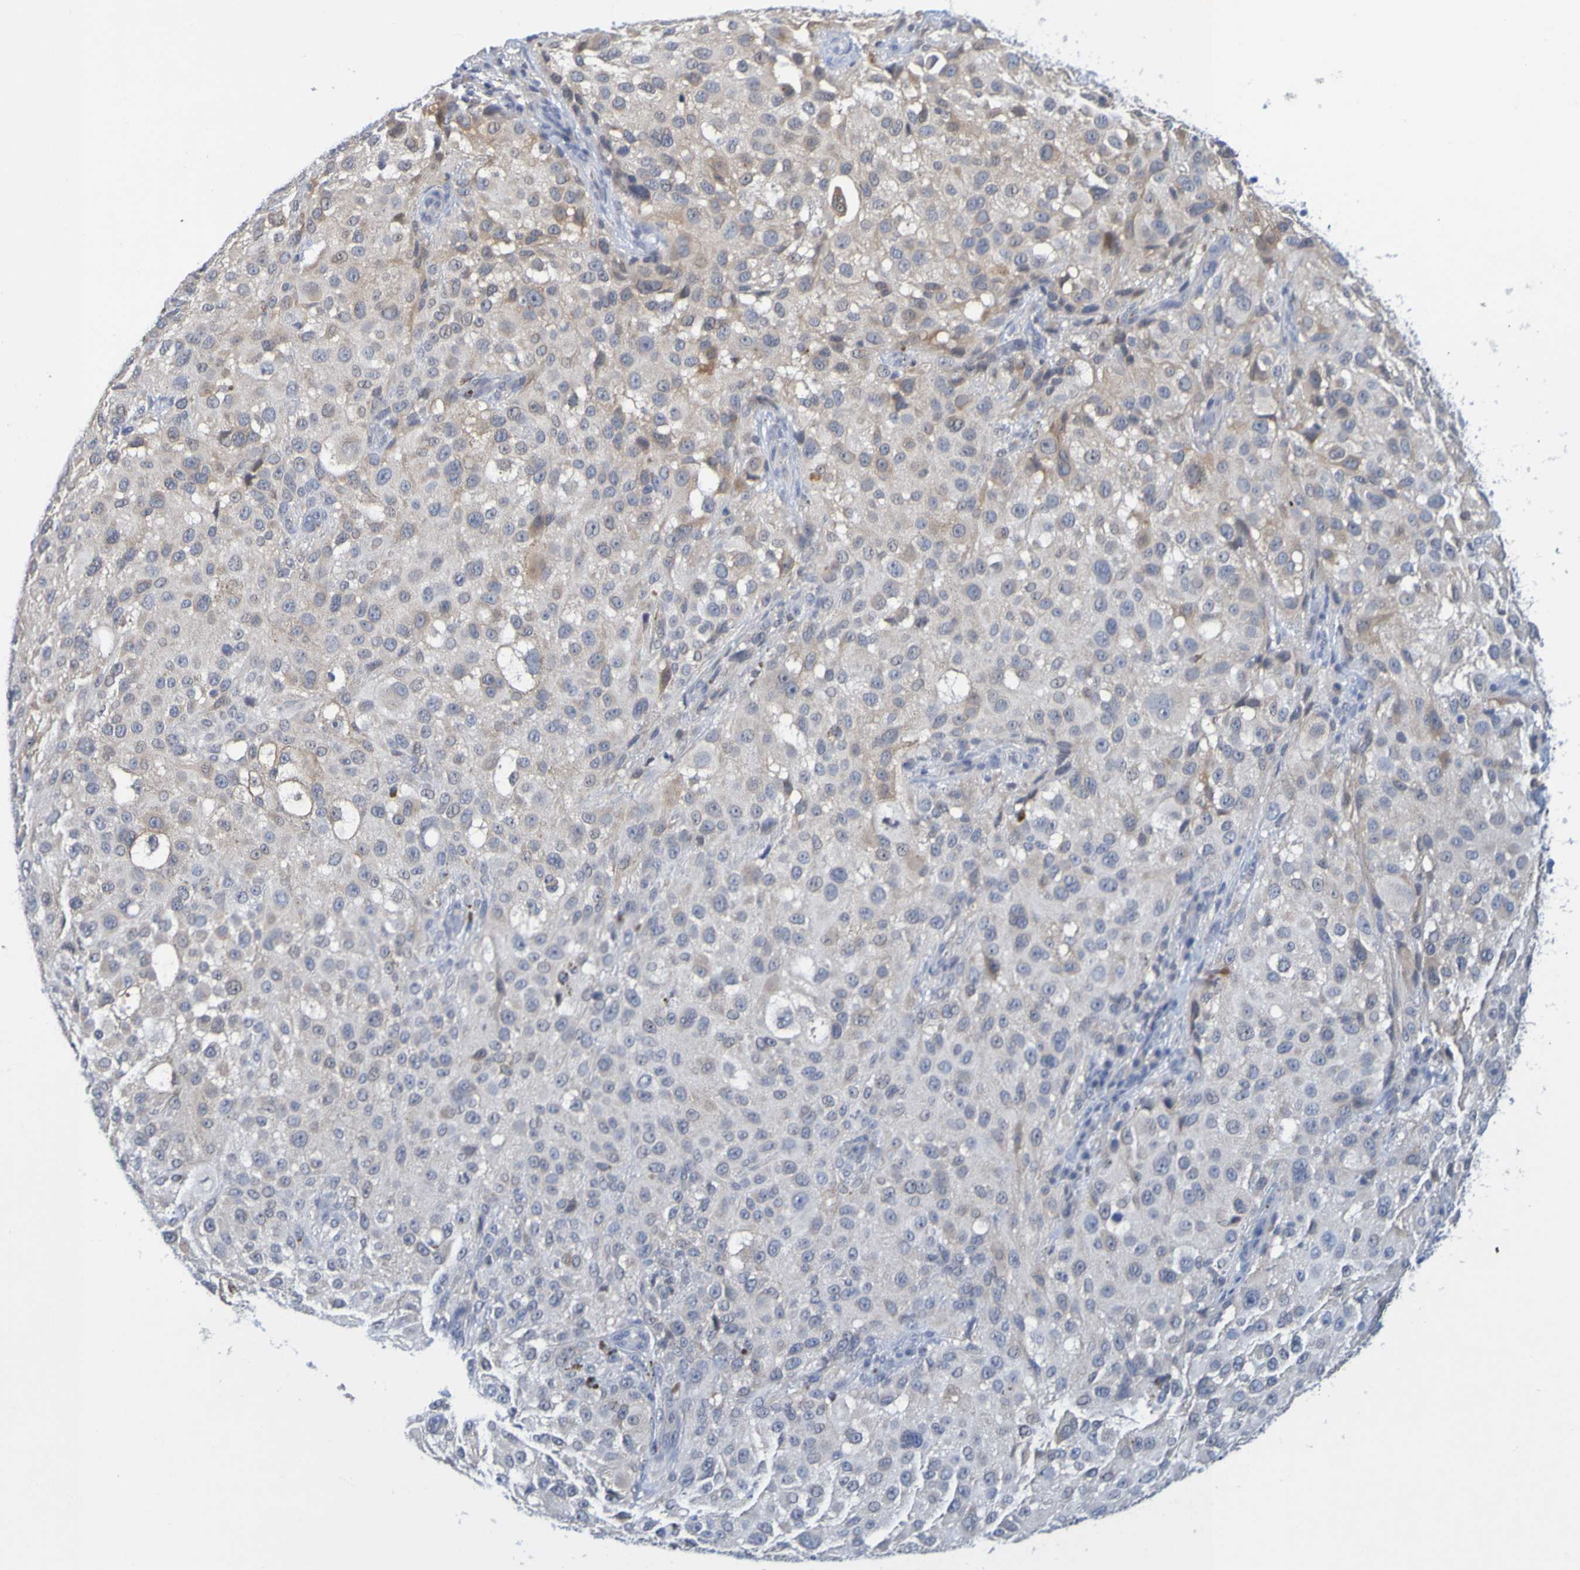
{"staining": {"intensity": "weak", "quantity": "<25%", "location": "cytoplasmic/membranous"}, "tissue": "melanoma", "cell_type": "Tumor cells", "image_type": "cancer", "snomed": [{"axis": "morphology", "description": "Necrosis, NOS"}, {"axis": "morphology", "description": "Malignant melanoma, NOS"}, {"axis": "topography", "description": "Skin"}], "caption": "Image shows no significant protein expression in tumor cells of malignant melanoma.", "gene": "ENDOU", "patient": {"sex": "female", "age": 87}}